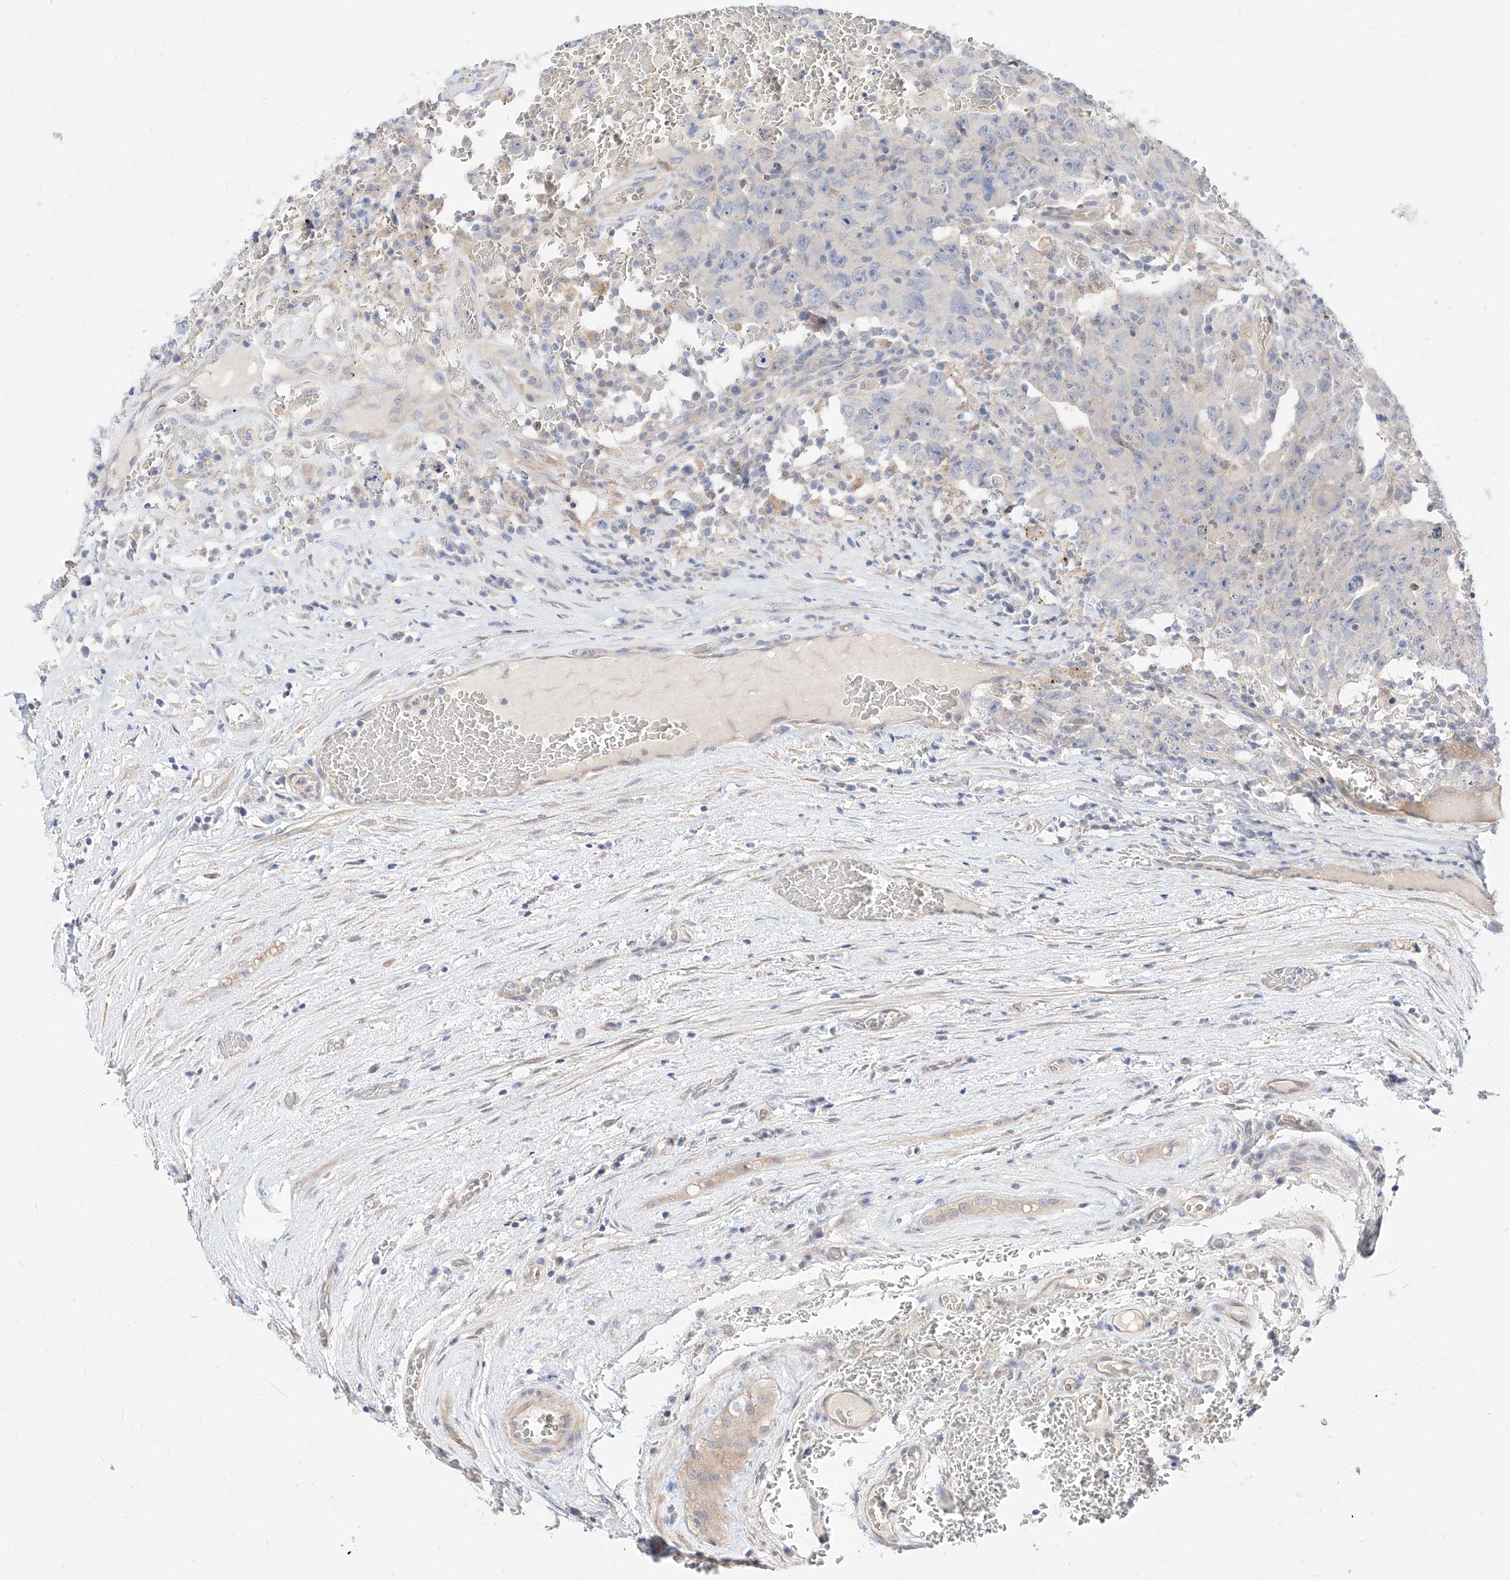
{"staining": {"intensity": "negative", "quantity": "none", "location": "none"}, "tissue": "testis cancer", "cell_type": "Tumor cells", "image_type": "cancer", "snomed": [{"axis": "morphology", "description": "Carcinoma, Embryonal, NOS"}, {"axis": "topography", "description": "Testis"}], "caption": "Immunohistochemical staining of embryonal carcinoma (testis) reveals no significant positivity in tumor cells.", "gene": "TSNAX", "patient": {"sex": "male", "age": 26}}